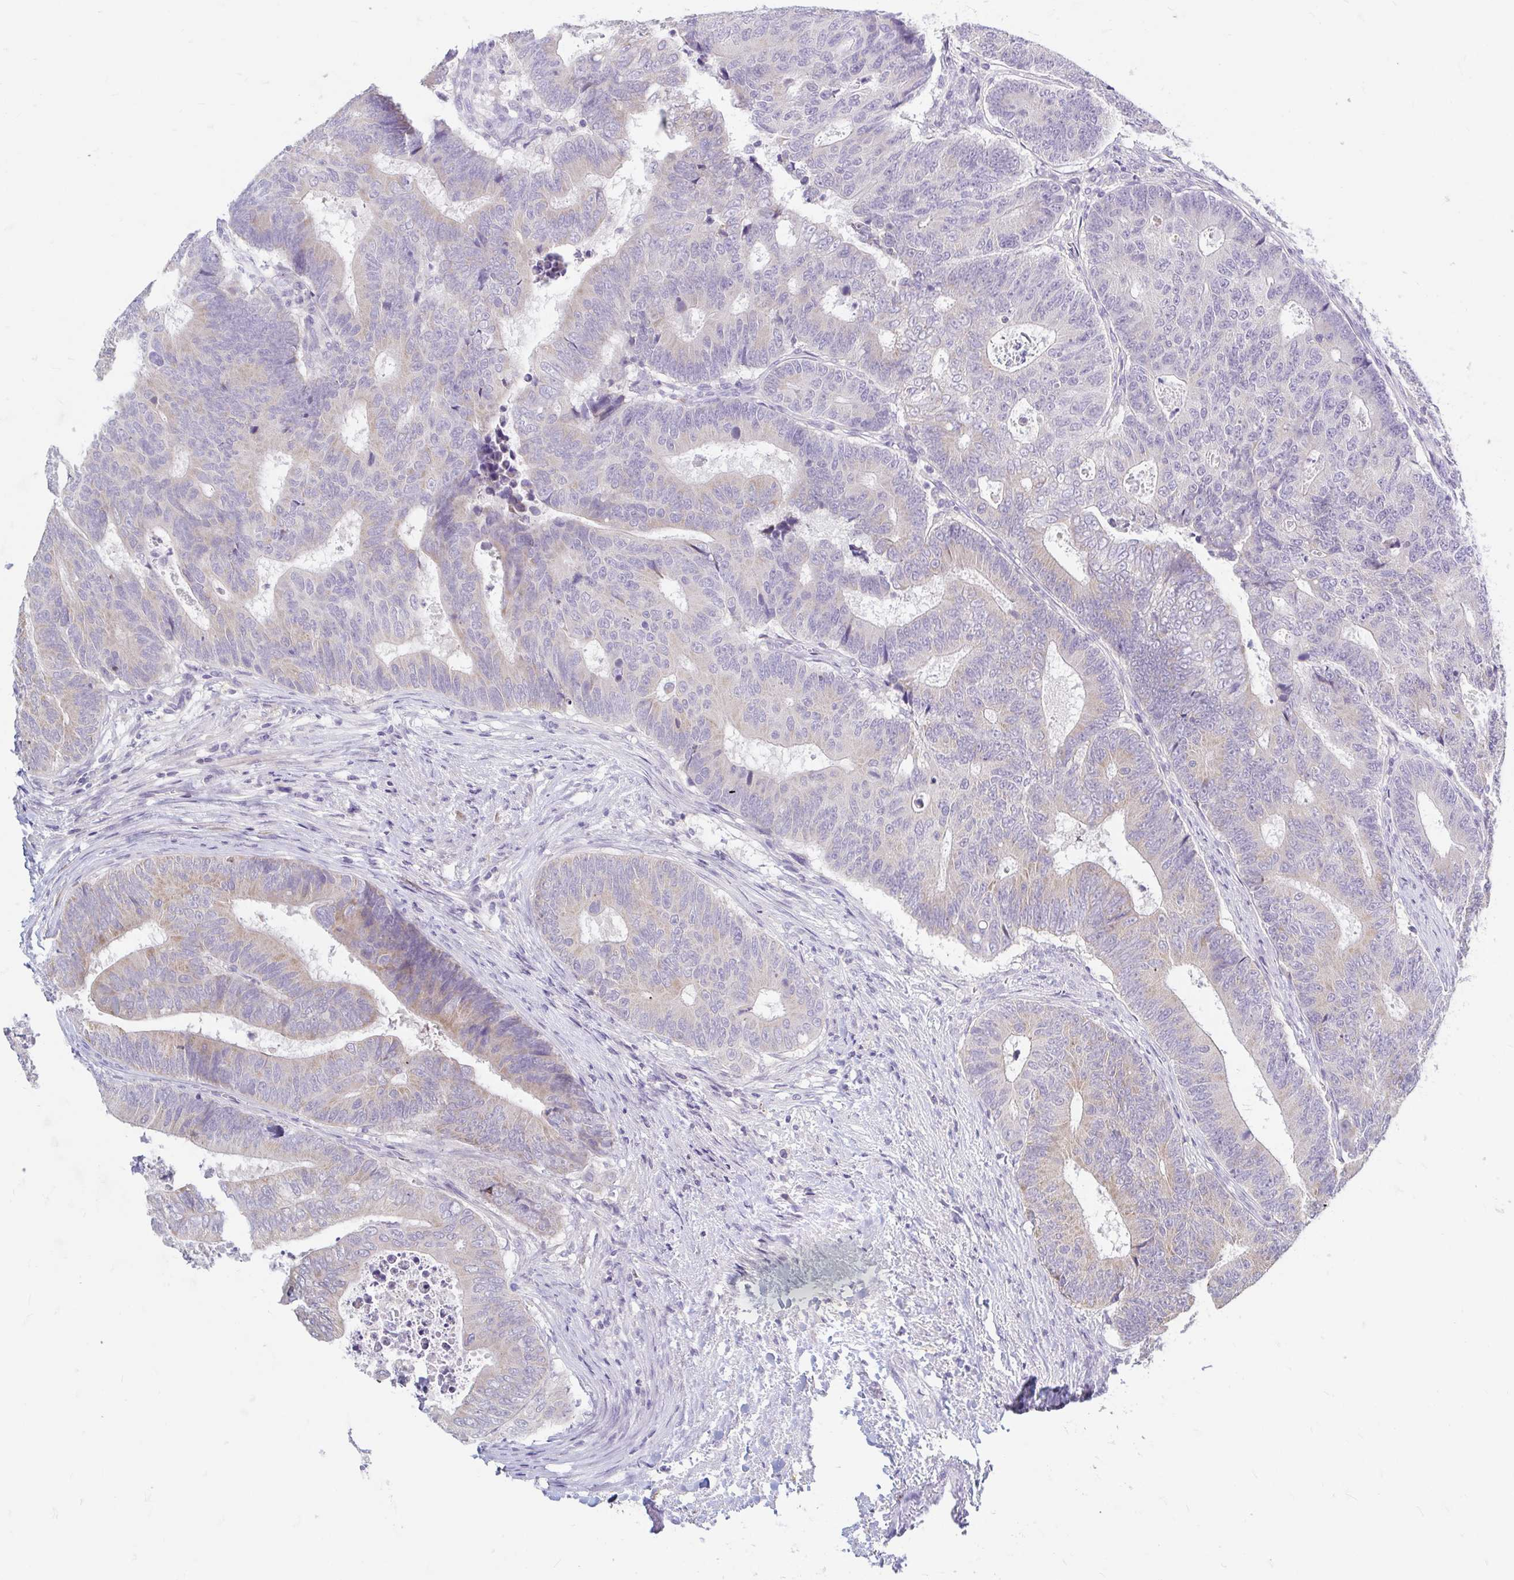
{"staining": {"intensity": "weak", "quantity": "<25%", "location": "cytoplasmic/membranous"}, "tissue": "colorectal cancer", "cell_type": "Tumor cells", "image_type": "cancer", "snomed": [{"axis": "morphology", "description": "Adenocarcinoma, NOS"}, {"axis": "topography", "description": "Colon"}], "caption": "Immunohistochemistry micrograph of neoplastic tissue: human colorectal cancer stained with DAB shows no significant protein staining in tumor cells.", "gene": "ADH1A", "patient": {"sex": "female", "age": 48}}